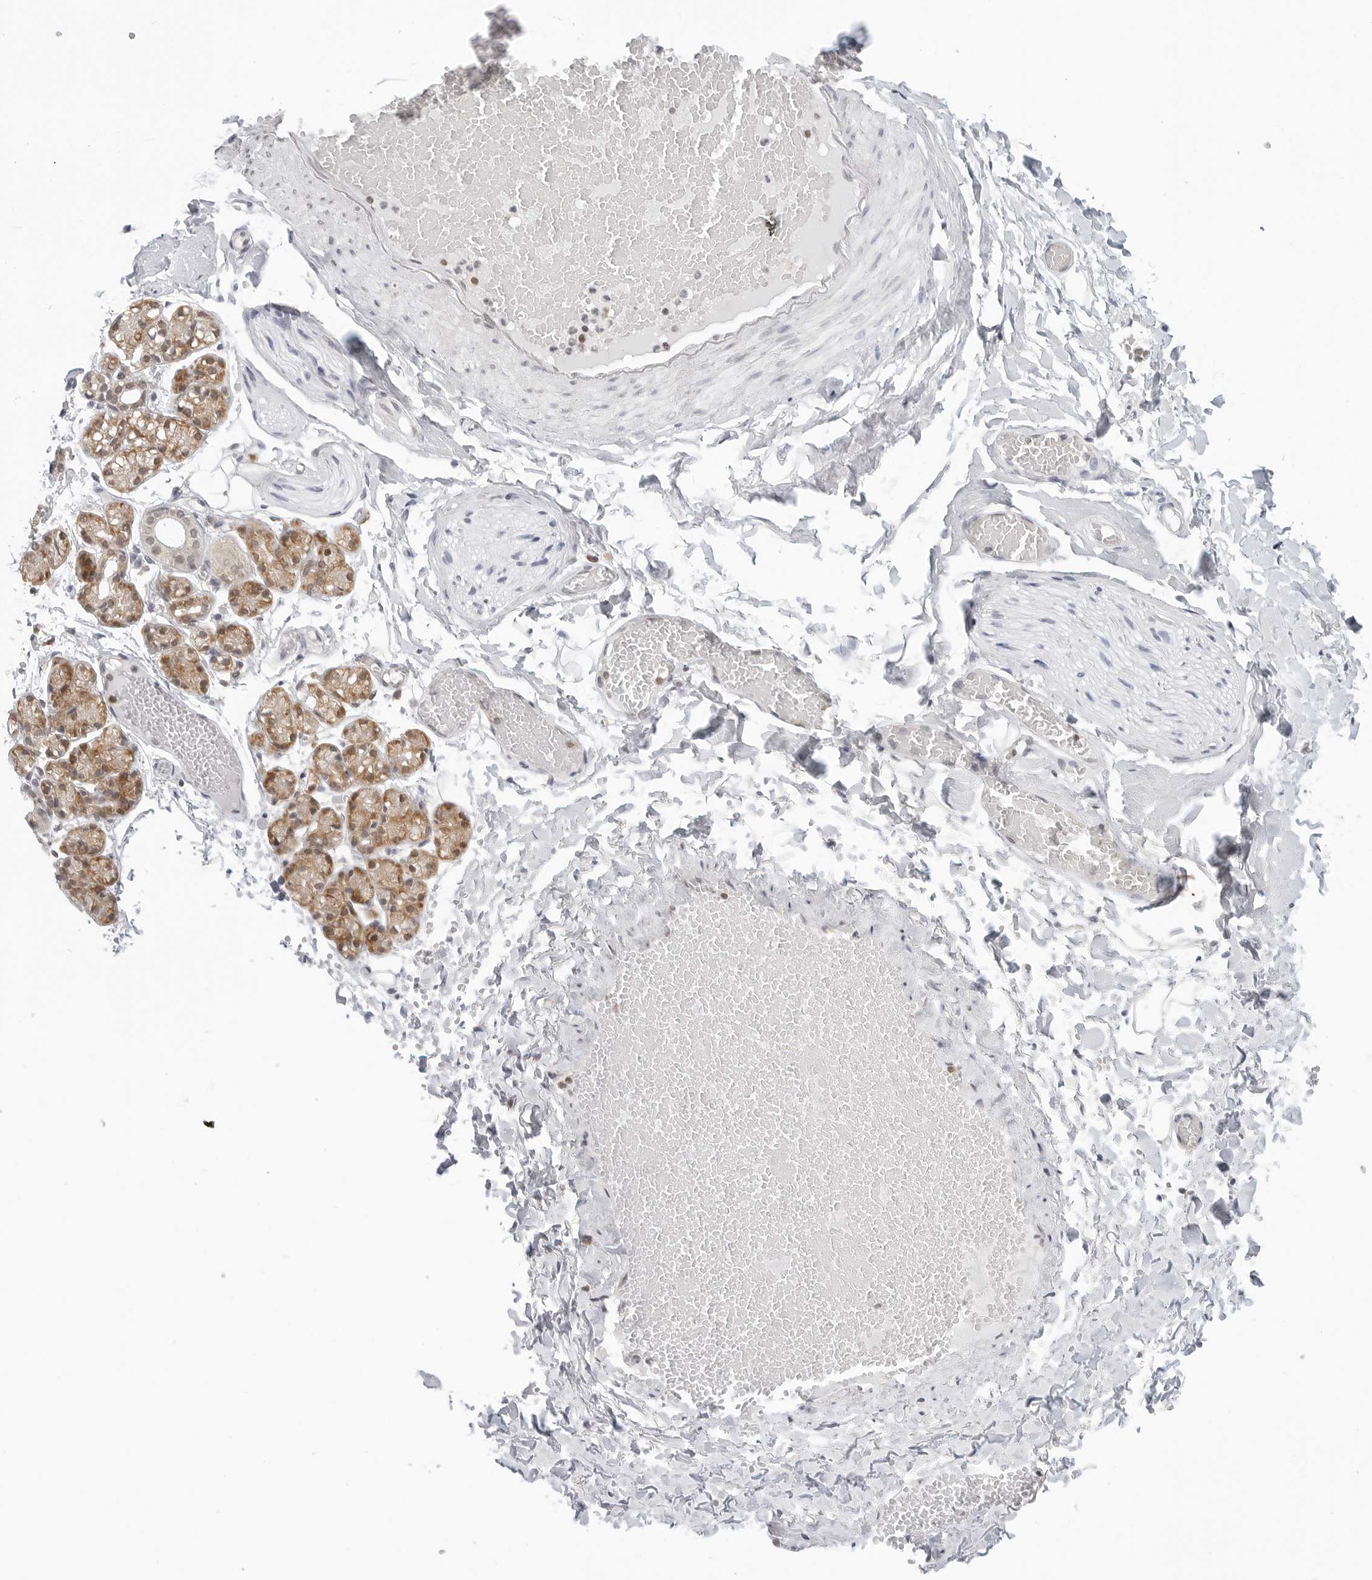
{"staining": {"intensity": "moderate", "quantity": "<25%", "location": "cytoplasmic/membranous,nuclear"}, "tissue": "salivary gland", "cell_type": "Glandular cells", "image_type": "normal", "snomed": [{"axis": "morphology", "description": "Normal tissue, NOS"}, {"axis": "topography", "description": "Salivary gland"}], "caption": "Moderate cytoplasmic/membranous,nuclear positivity is seen in about <25% of glandular cells in benign salivary gland.", "gene": "METAP1", "patient": {"sex": "male", "age": 63}}